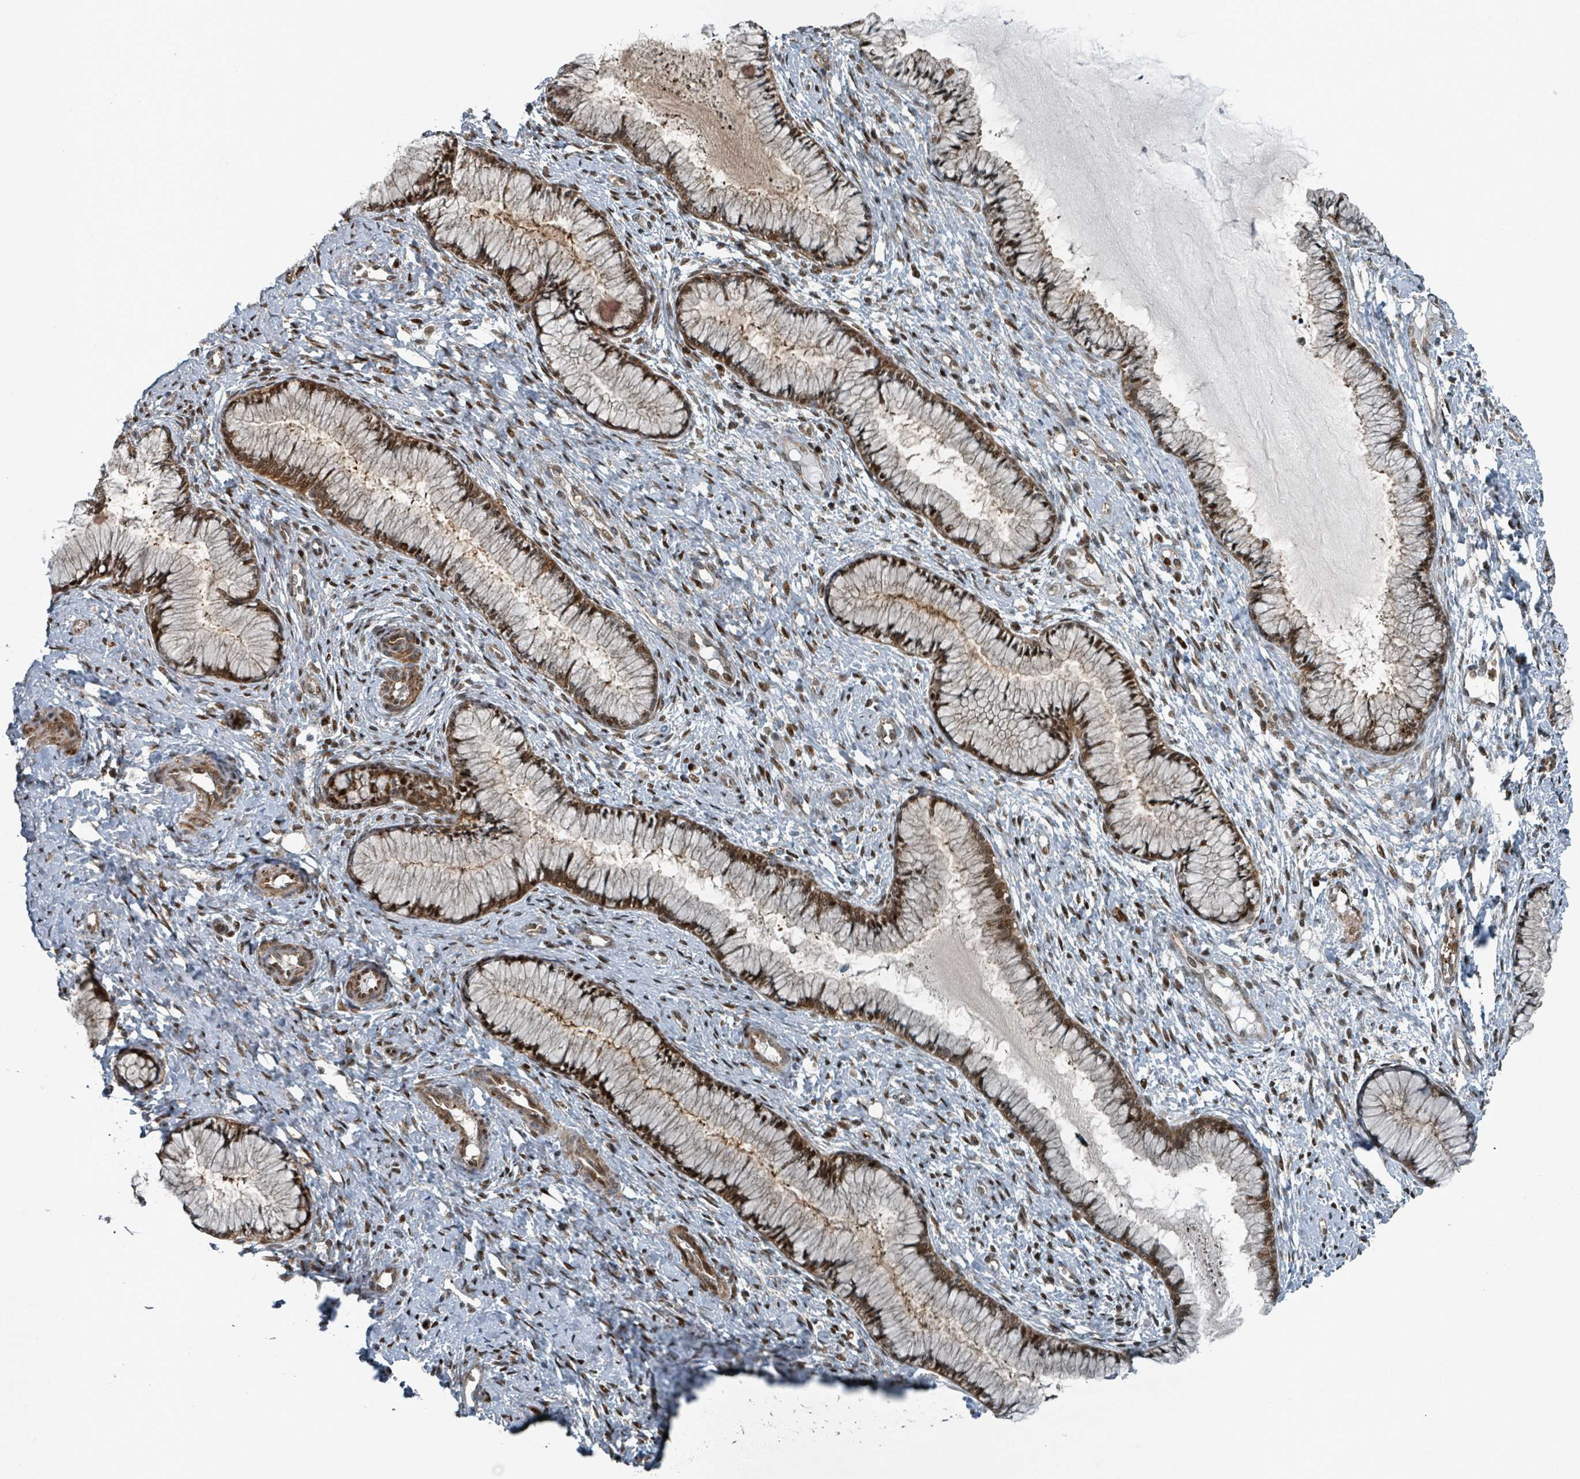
{"staining": {"intensity": "moderate", "quantity": ">75%", "location": "cytoplasmic/membranous,nuclear"}, "tissue": "cervix", "cell_type": "Glandular cells", "image_type": "normal", "snomed": [{"axis": "morphology", "description": "Normal tissue, NOS"}, {"axis": "topography", "description": "Cervix"}], "caption": "A micrograph showing moderate cytoplasmic/membranous,nuclear expression in approximately >75% of glandular cells in normal cervix, as visualized by brown immunohistochemical staining.", "gene": "RHPN2", "patient": {"sex": "female", "age": 42}}